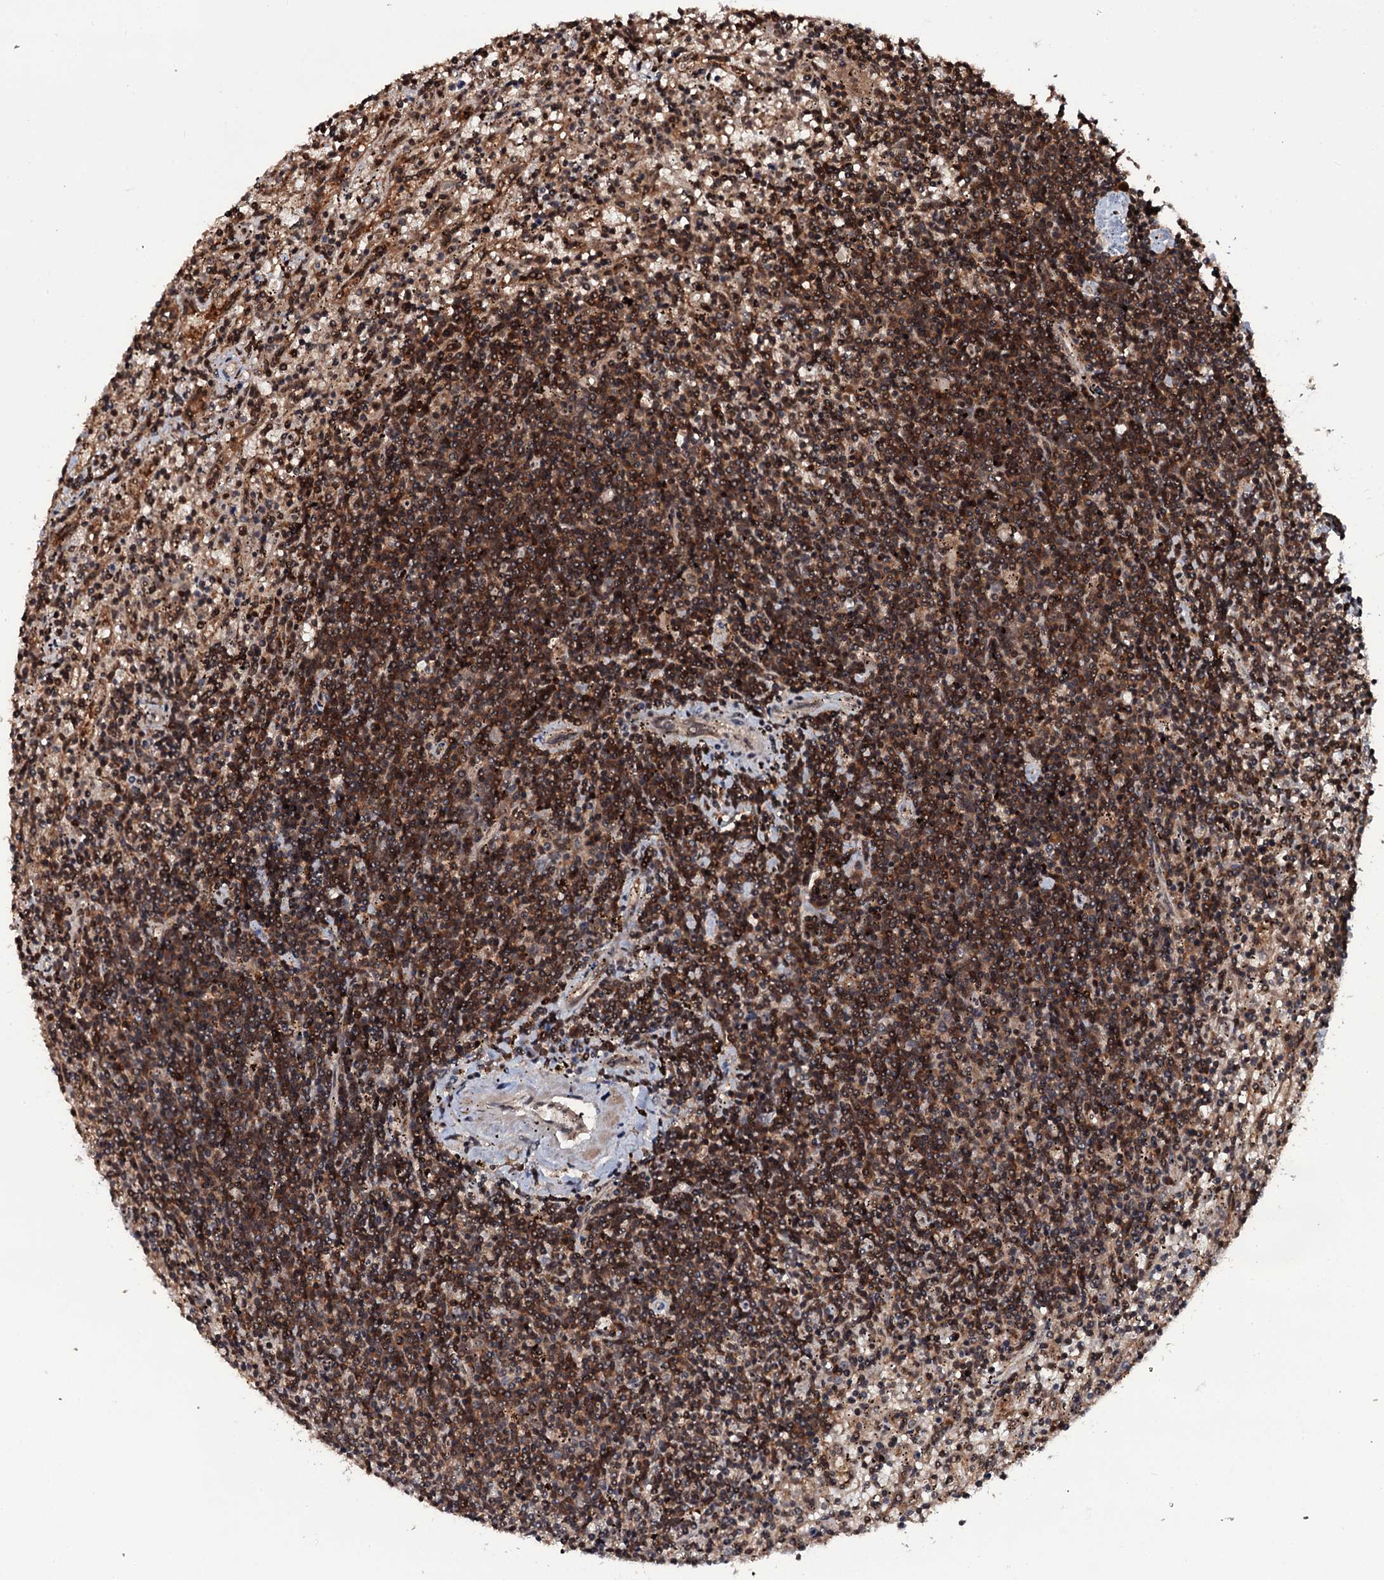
{"staining": {"intensity": "moderate", "quantity": ">75%", "location": "cytoplasmic/membranous,nuclear"}, "tissue": "lymphoma", "cell_type": "Tumor cells", "image_type": "cancer", "snomed": [{"axis": "morphology", "description": "Malignant lymphoma, non-Hodgkin's type, Low grade"}, {"axis": "topography", "description": "Spleen"}], "caption": "Immunohistochemistry (IHC) of malignant lymphoma, non-Hodgkin's type (low-grade) shows medium levels of moderate cytoplasmic/membranous and nuclear staining in about >75% of tumor cells.", "gene": "HDDC3", "patient": {"sex": "male", "age": 76}}